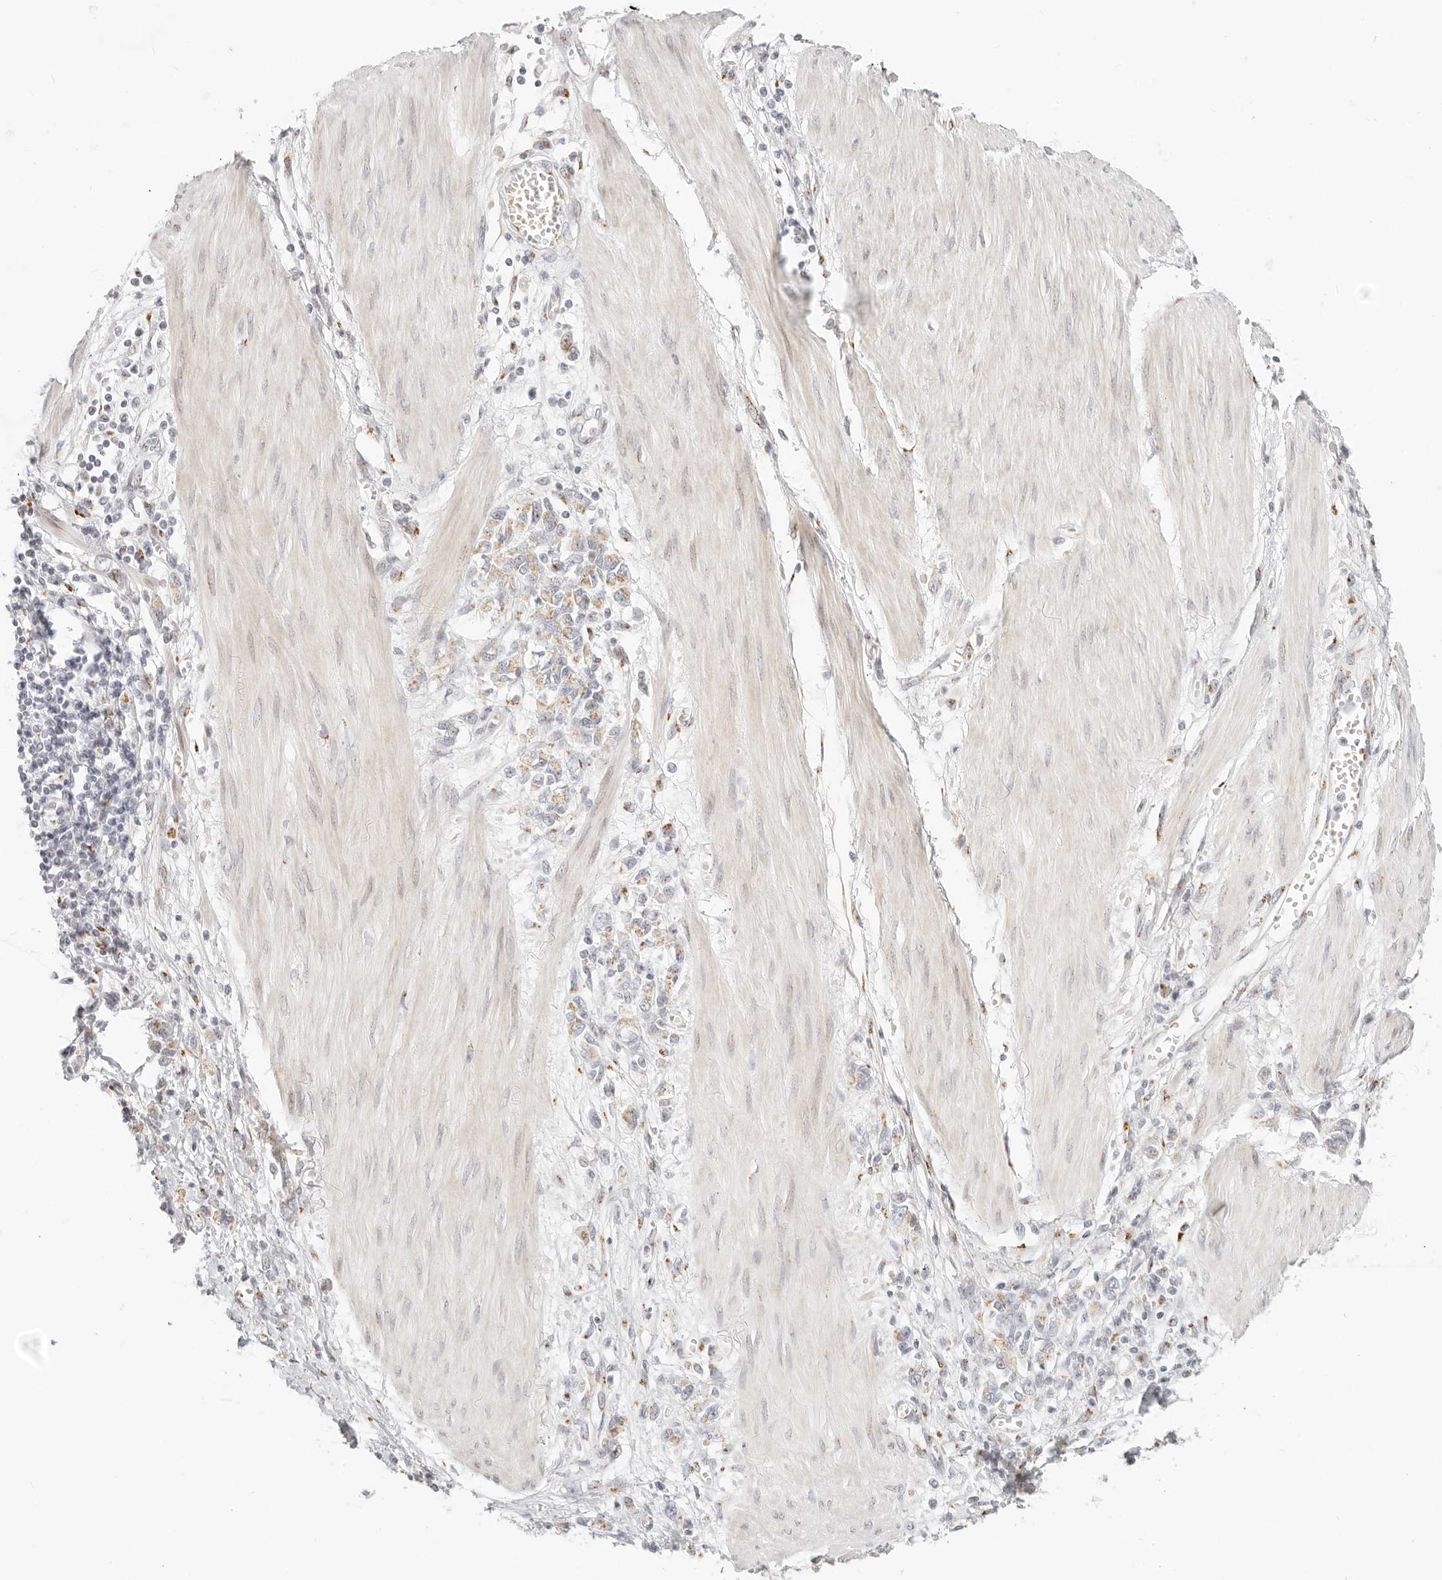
{"staining": {"intensity": "weak", "quantity": "25%-75%", "location": "cytoplasmic/membranous"}, "tissue": "stomach cancer", "cell_type": "Tumor cells", "image_type": "cancer", "snomed": [{"axis": "morphology", "description": "Adenocarcinoma, NOS"}, {"axis": "topography", "description": "Stomach"}], "caption": "This photomicrograph demonstrates immunohistochemistry staining of human adenocarcinoma (stomach), with low weak cytoplasmic/membranous staining in about 25%-75% of tumor cells.", "gene": "FAM20B", "patient": {"sex": "female", "age": 76}}